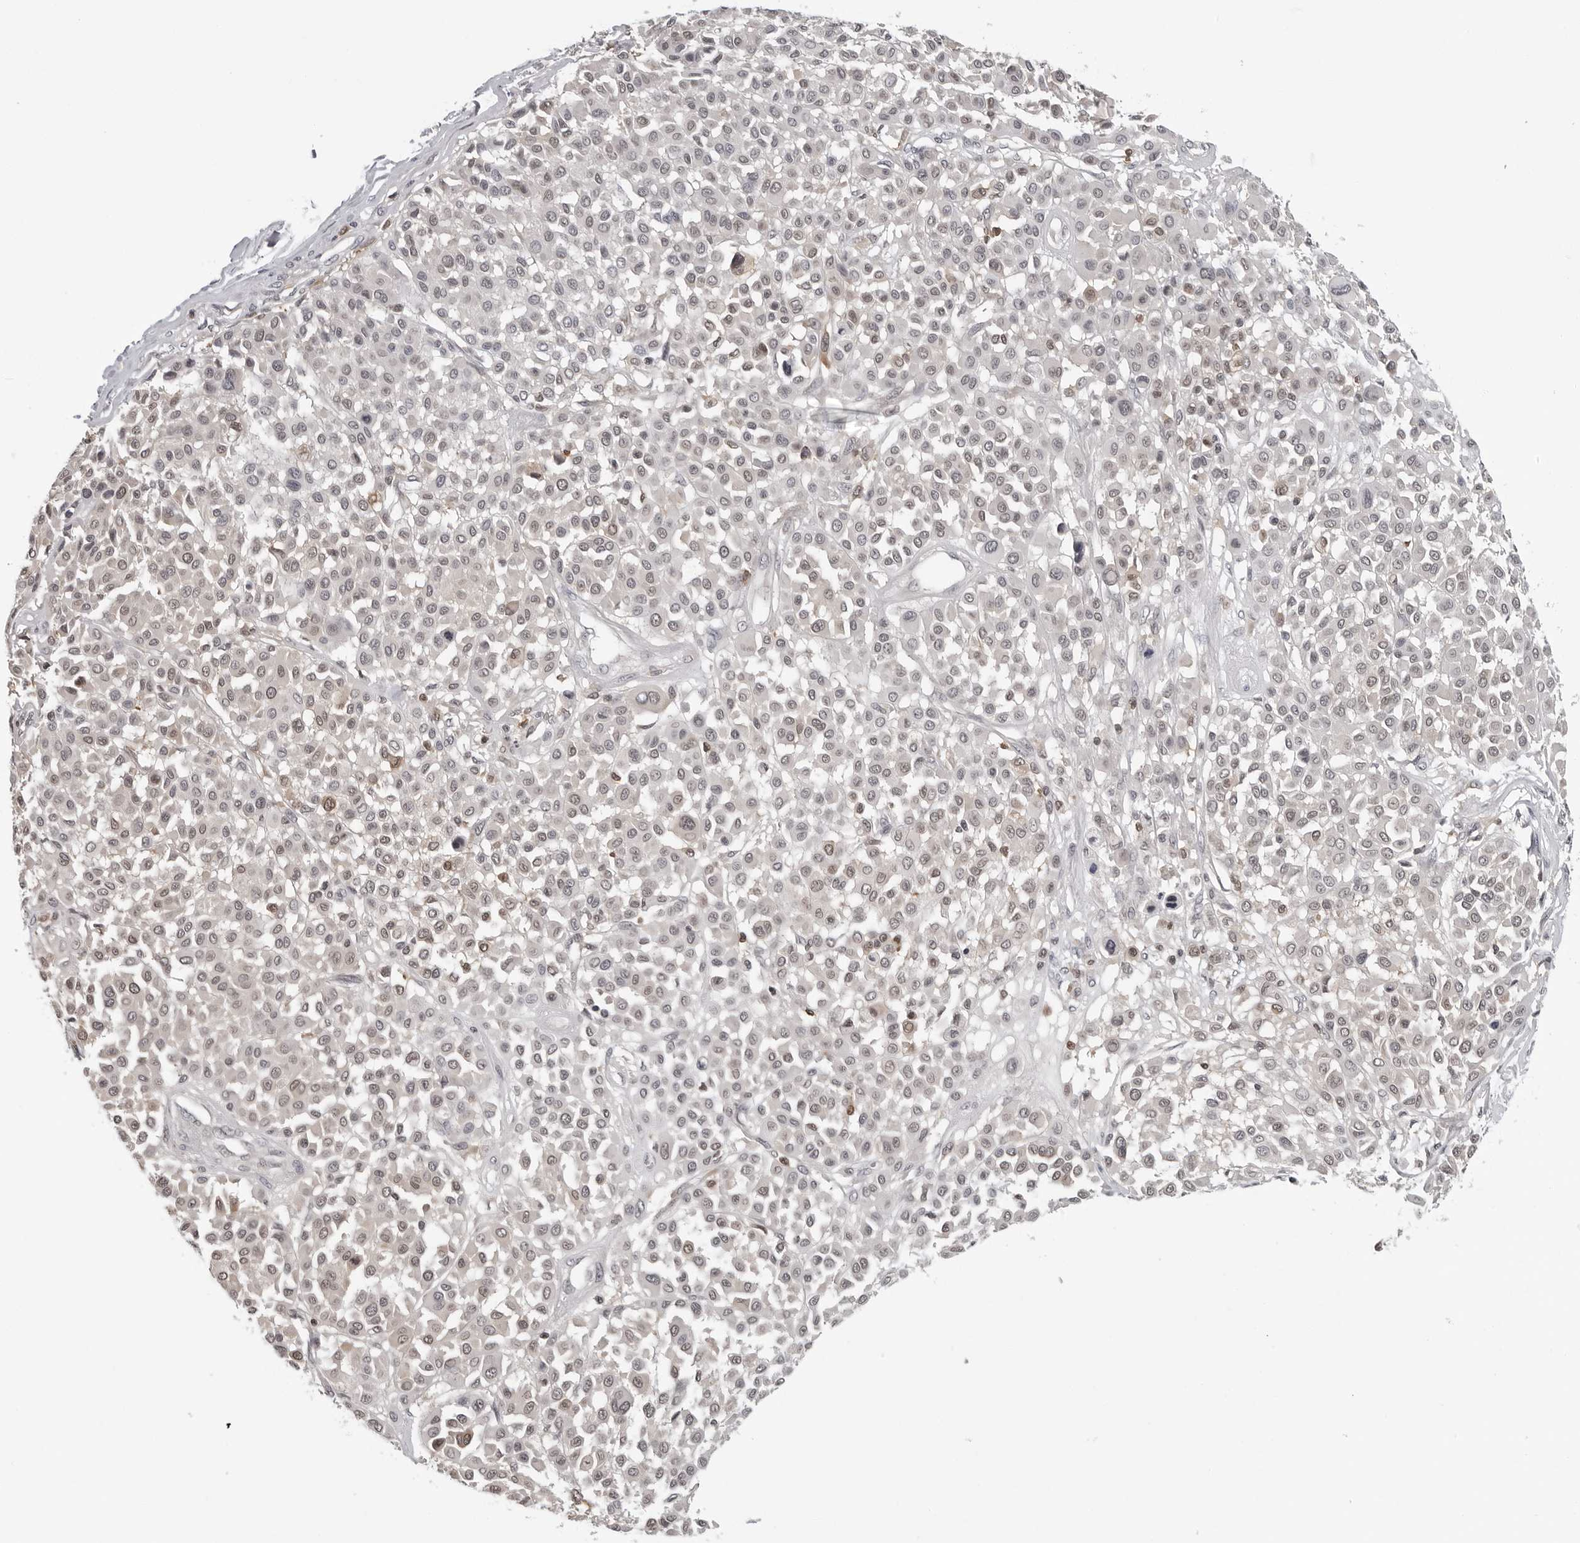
{"staining": {"intensity": "negative", "quantity": "none", "location": "none"}, "tissue": "melanoma", "cell_type": "Tumor cells", "image_type": "cancer", "snomed": [{"axis": "morphology", "description": "Malignant melanoma, Metastatic site"}, {"axis": "topography", "description": "Soft tissue"}], "caption": "Tumor cells show no significant positivity in melanoma.", "gene": "HSPH1", "patient": {"sex": "male", "age": 41}}